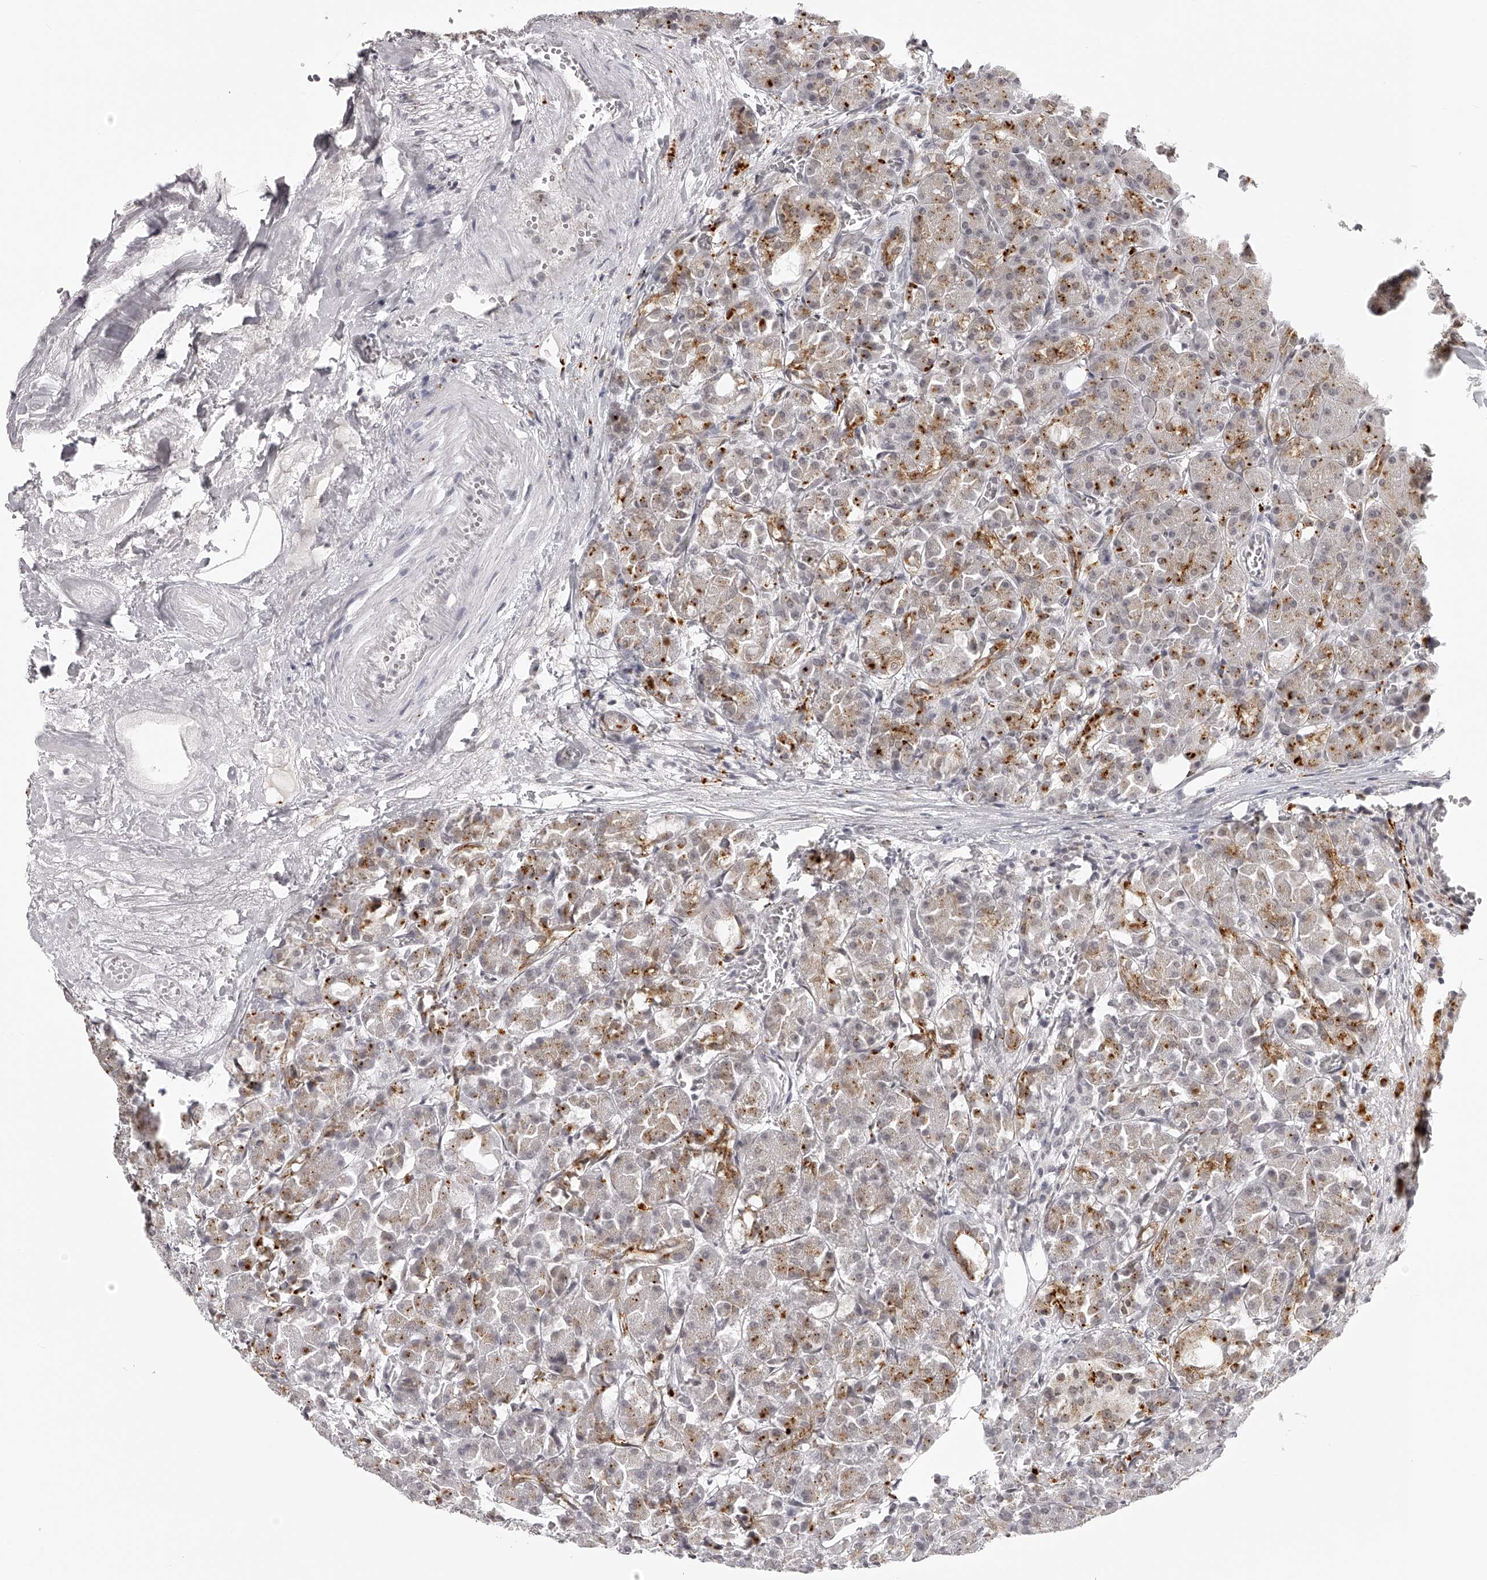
{"staining": {"intensity": "moderate", "quantity": "25%-75%", "location": "cytoplasmic/membranous"}, "tissue": "pancreas", "cell_type": "Exocrine glandular cells", "image_type": "normal", "snomed": [{"axis": "morphology", "description": "Normal tissue, NOS"}, {"axis": "topography", "description": "Pancreas"}], "caption": "IHC (DAB) staining of unremarkable pancreas exhibits moderate cytoplasmic/membranous protein staining in about 25%-75% of exocrine glandular cells. (Brightfield microscopy of DAB IHC at high magnification).", "gene": "RNF220", "patient": {"sex": "male", "age": 63}}